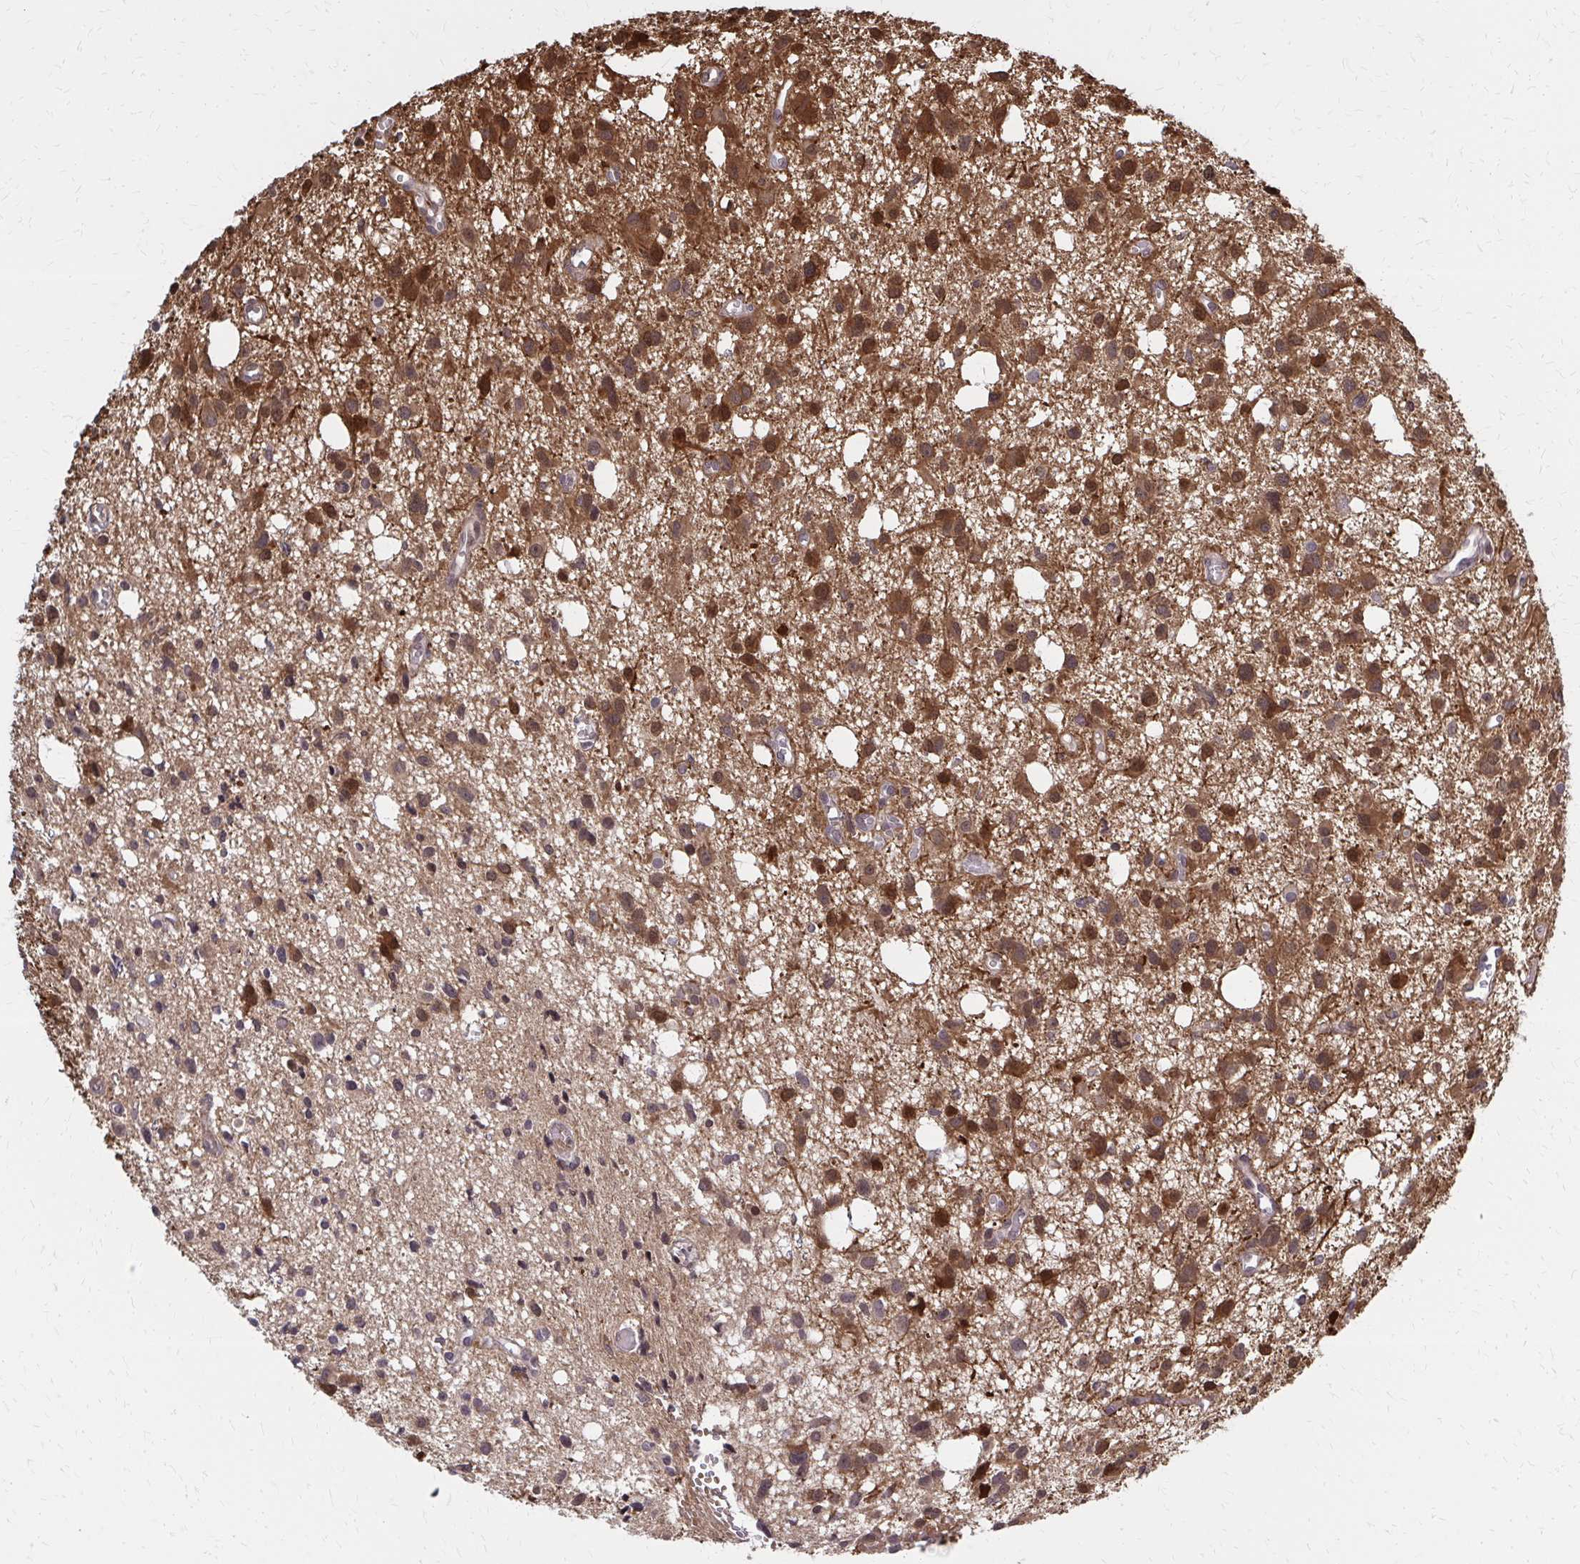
{"staining": {"intensity": "strong", "quantity": ">75%", "location": "cytoplasmic/membranous"}, "tissue": "glioma", "cell_type": "Tumor cells", "image_type": "cancer", "snomed": [{"axis": "morphology", "description": "Glioma, malignant, High grade"}, {"axis": "topography", "description": "Brain"}], "caption": "Protein analysis of malignant glioma (high-grade) tissue demonstrates strong cytoplasmic/membranous expression in about >75% of tumor cells.", "gene": "DBI", "patient": {"sex": "male", "age": 23}}